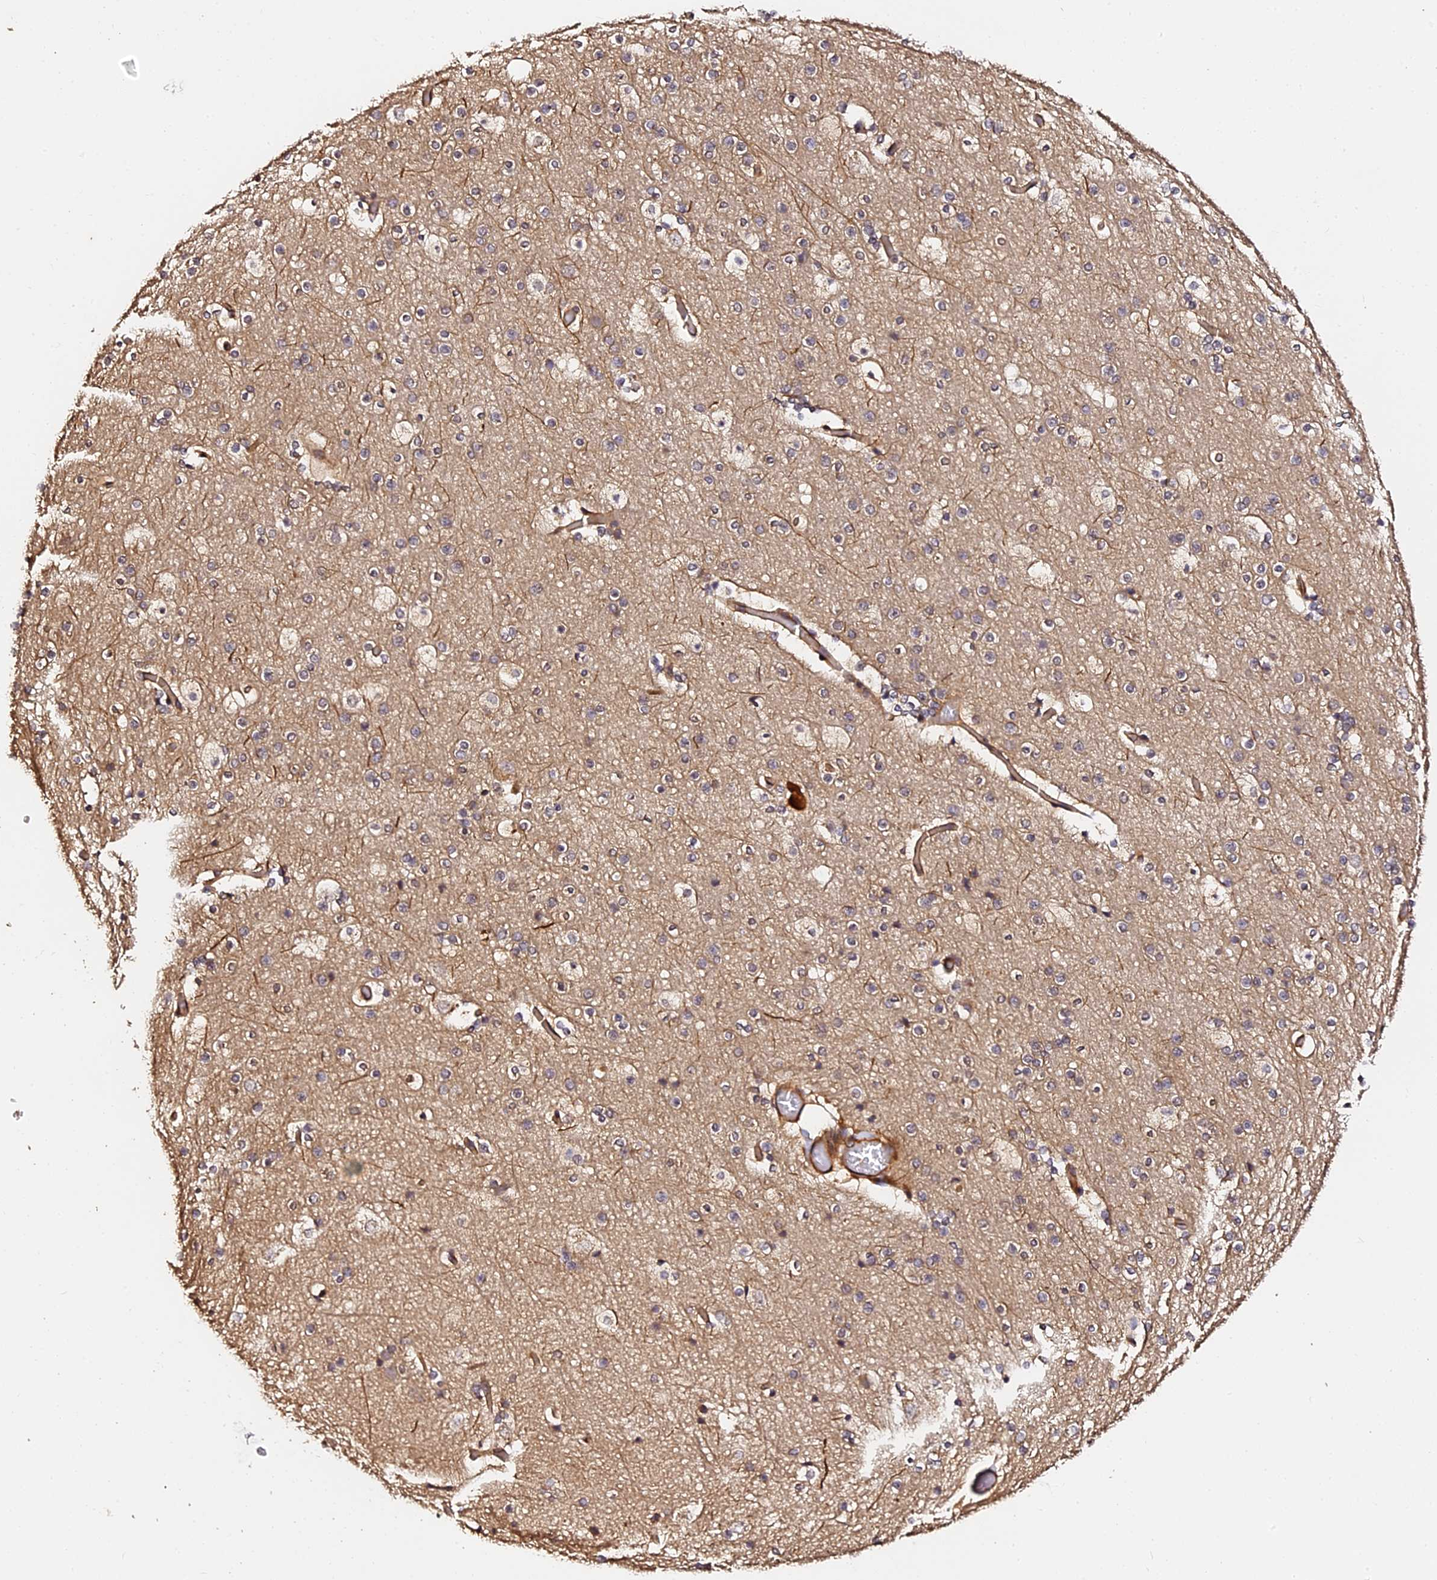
{"staining": {"intensity": "strong", "quantity": ">75%", "location": "cytoplasmic/membranous"}, "tissue": "cerebral cortex", "cell_type": "Endothelial cells", "image_type": "normal", "snomed": [{"axis": "morphology", "description": "Normal tissue, NOS"}, {"axis": "topography", "description": "Cerebral cortex"}], "caption": "Strong cytoplasmic/membranous expression is appreciated in about >75% of endothelial cells in unremarkable cerebral cortex.", "gene": "TDO2", "patient": {"sex": "male", "age": 57}}